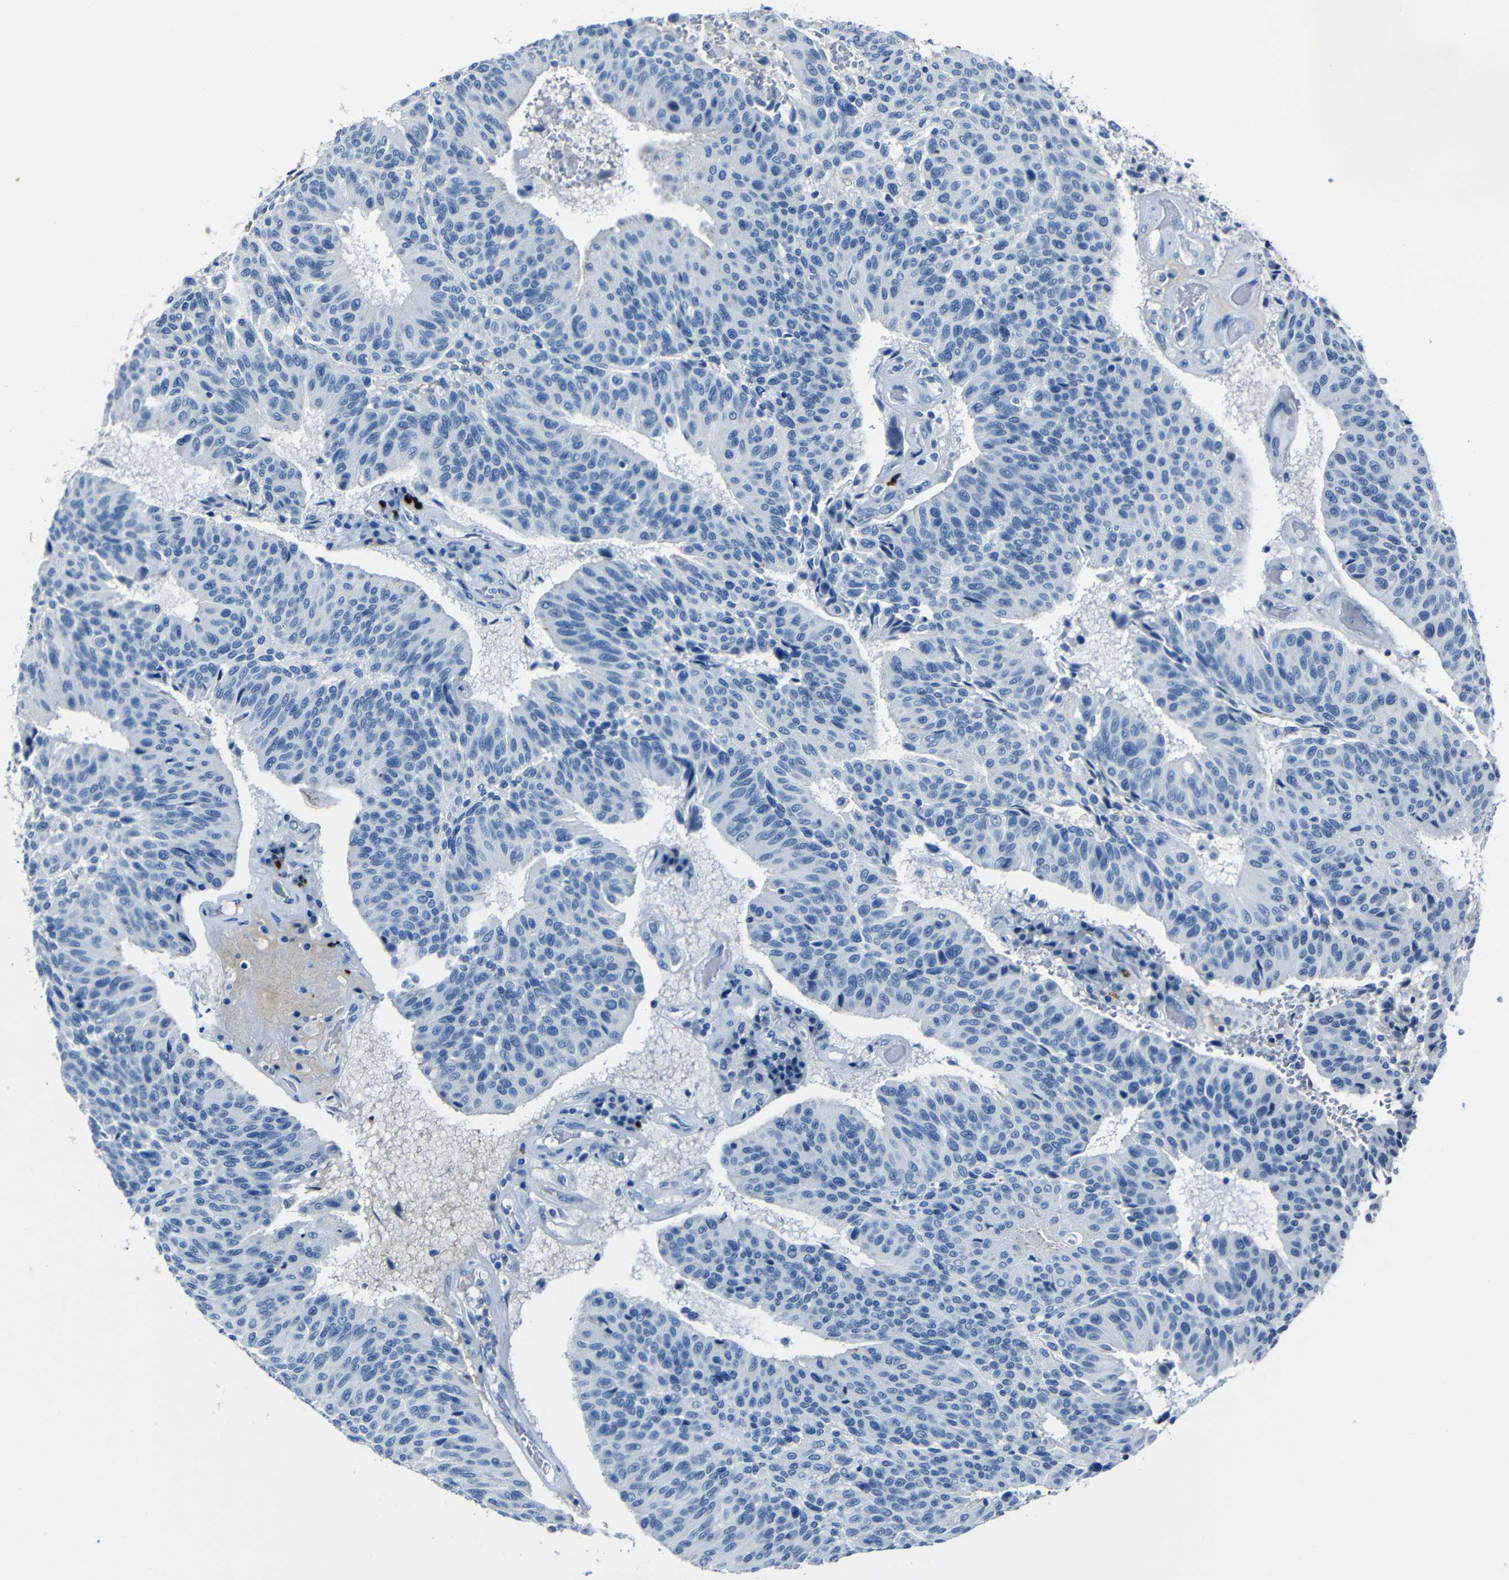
{"staining": {"intensity": "negative", "quantity": "none", "location": "none"}, "tissue": "urothelial cancer", "cell_type": "Tumor cells", "image_type": "cancer", "snomed": [{"axis": "morphology", "description": "Urothelial carcinoma, High grade"}, {"axis": "topography", "description": "Urinary bladder"}], "caption": "IHC photomicrograph of urothelial cancer stained for a protein (brown), which displays no expression in tumor cells. (IHC, brightfield microscopy, high magnification).", "gene": "CLDN11", "patient": {"sex": "male", "age": 66}}